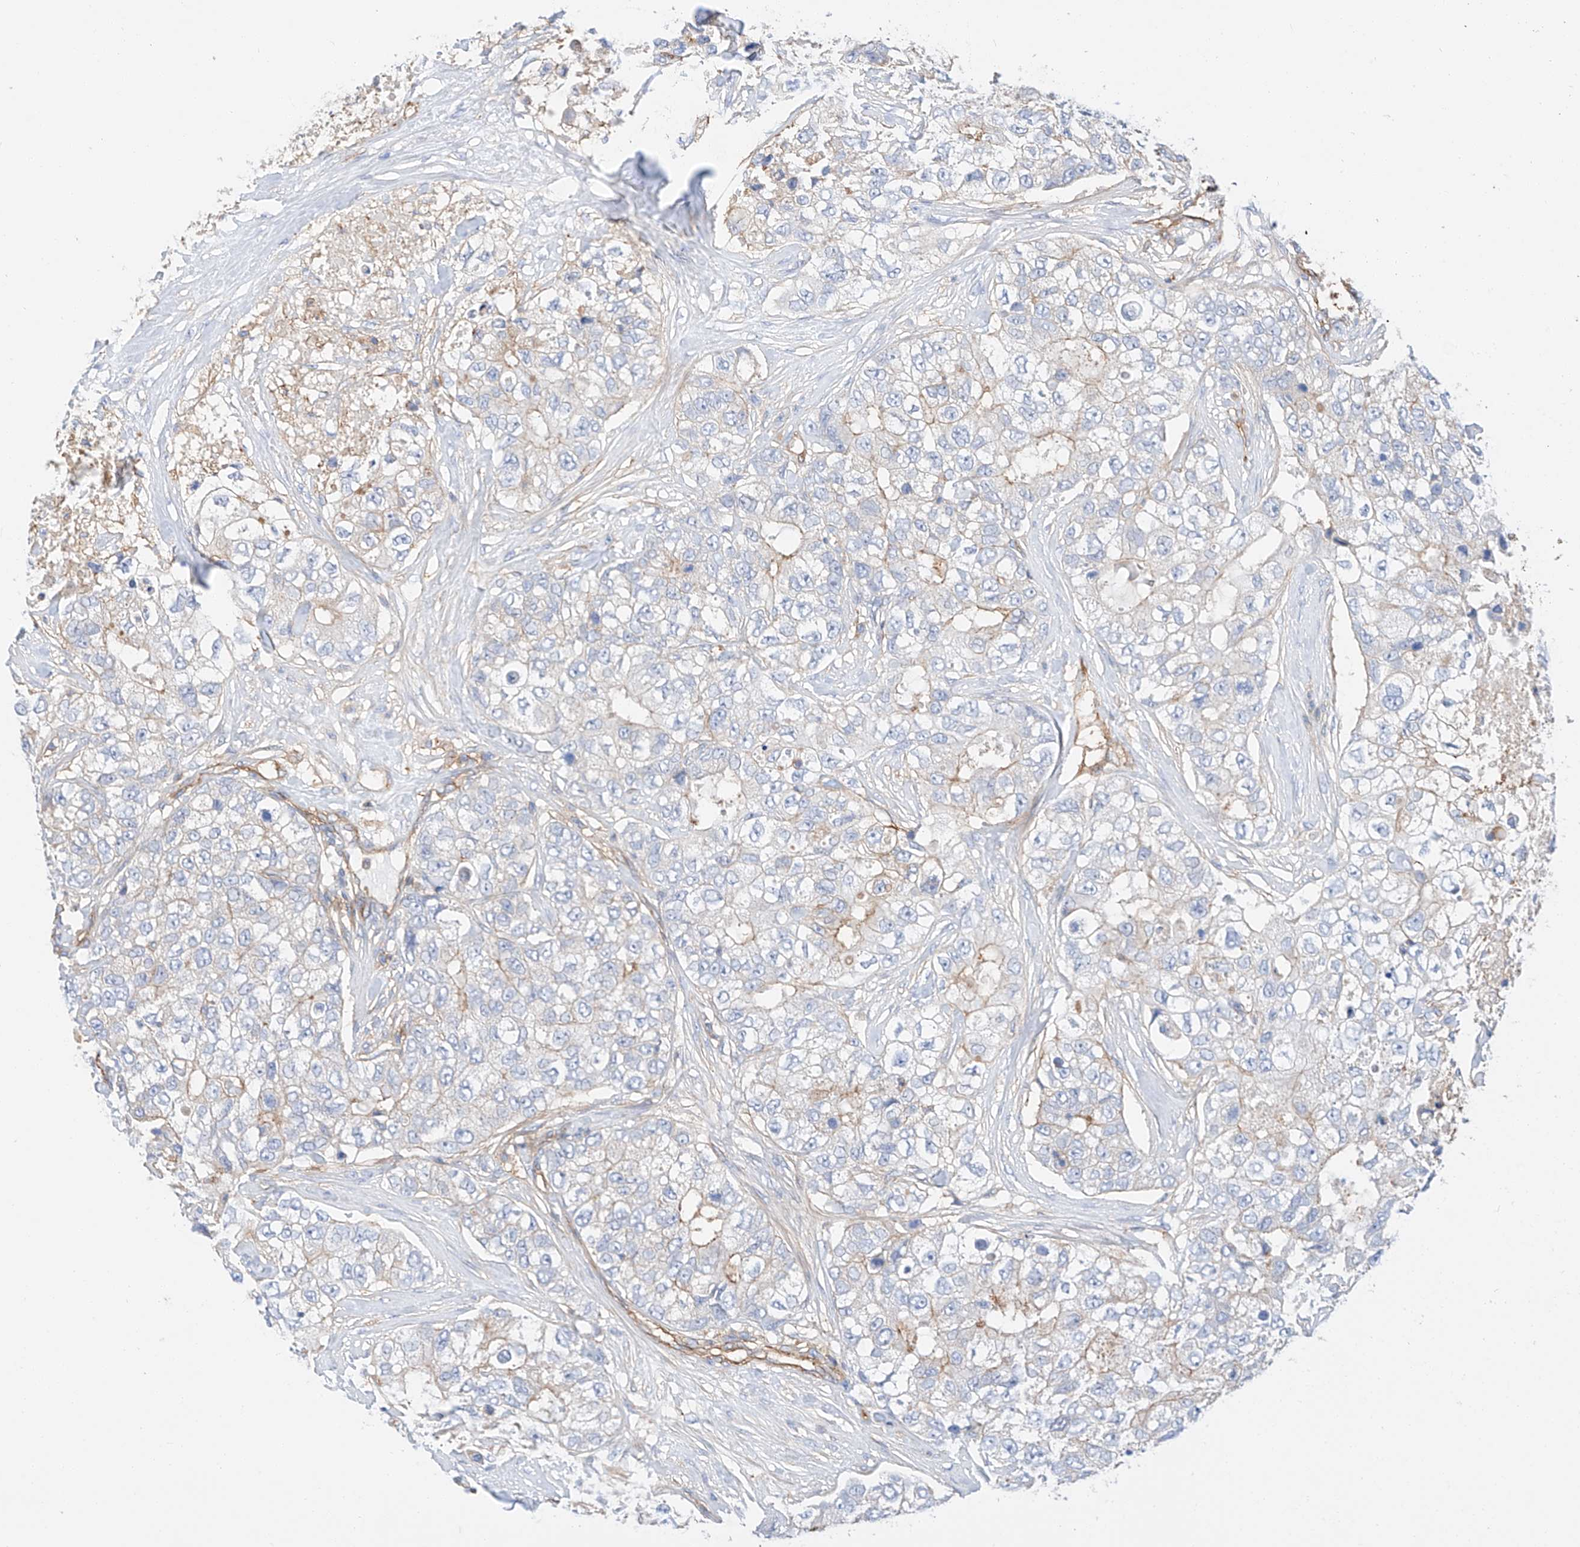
{"staining": {"intensity": "weak", "quantity": "<25%", "location": "cytoplasmic/membranous"}, "tissue": "breast cancer", "cell_type": "Tumor cells", "image_type": "cancer", "snomed": [{"axis": "morphology", "description": "Duct carcinoma"}, {"axis": "topography", "description": "Breast"}], "caption": "An immunohistochemistry histopathology image of breast cancer (infiltrating ductal carcinoma) is shown. There is no staining in tumor cells of breast cancer (infiltrating ductal carcinoma).", "gene": "HAUS4", "patient": {"sex": "female", "age": 62}}